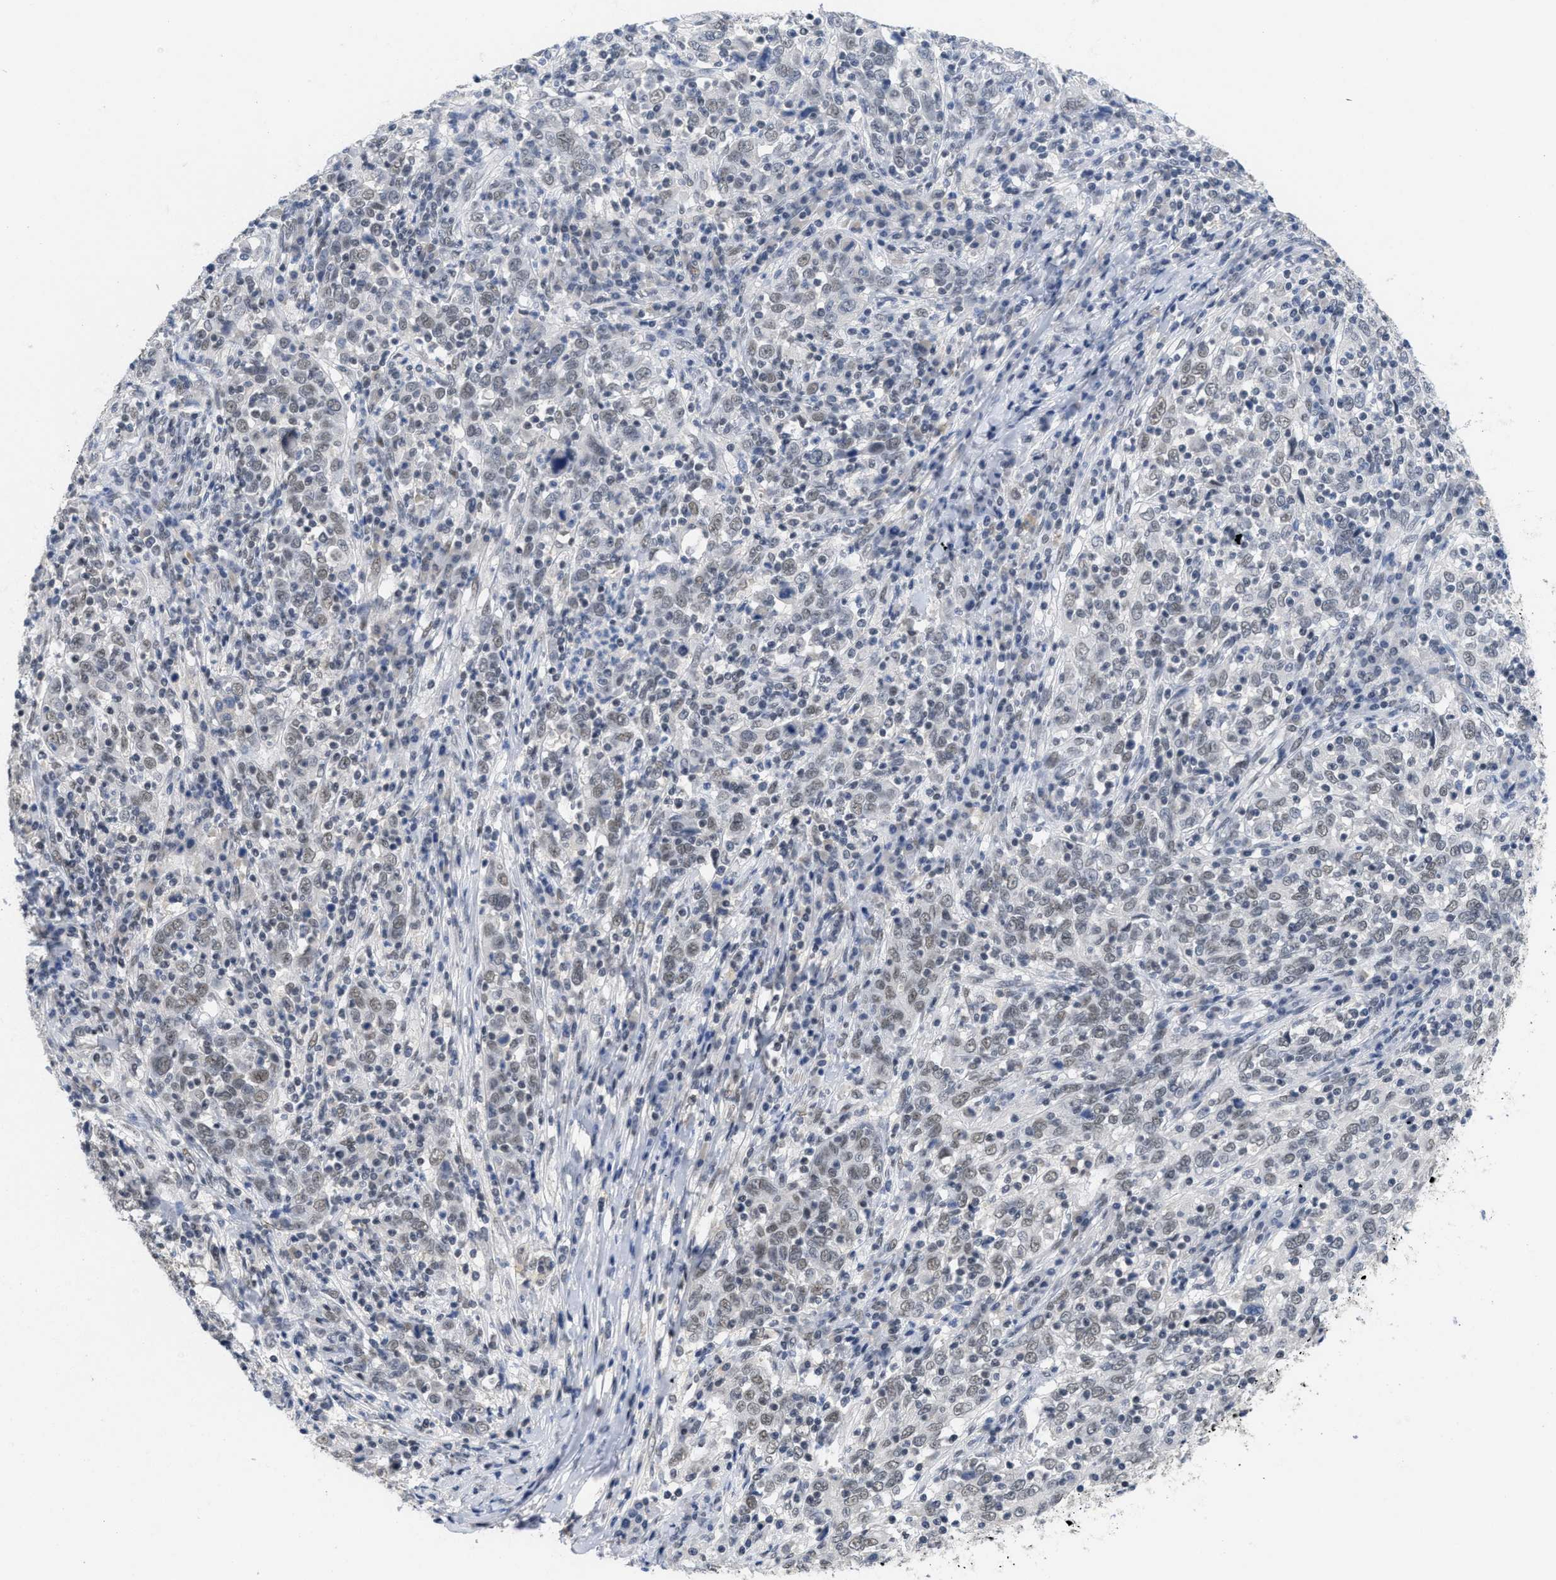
{"staining": {"intensity": "weak", "quantity": "<25%", "location": "nuclear"}, "tissue": "cervical cancer", "cell_type": "Tumor cells", "image_type": "cancer", "snomed": [{"axis": "morphology", "description": "Squamous cell carcinoma, NOS"}, {"axis": "topography", "description": "Cervix"}], "caption": "Tumor cells are negative for brown protein staining in squamous cell carcinoma (cervical).", "gene": "GGNBP2", "patient": {"sex": "female", "age": 46}}